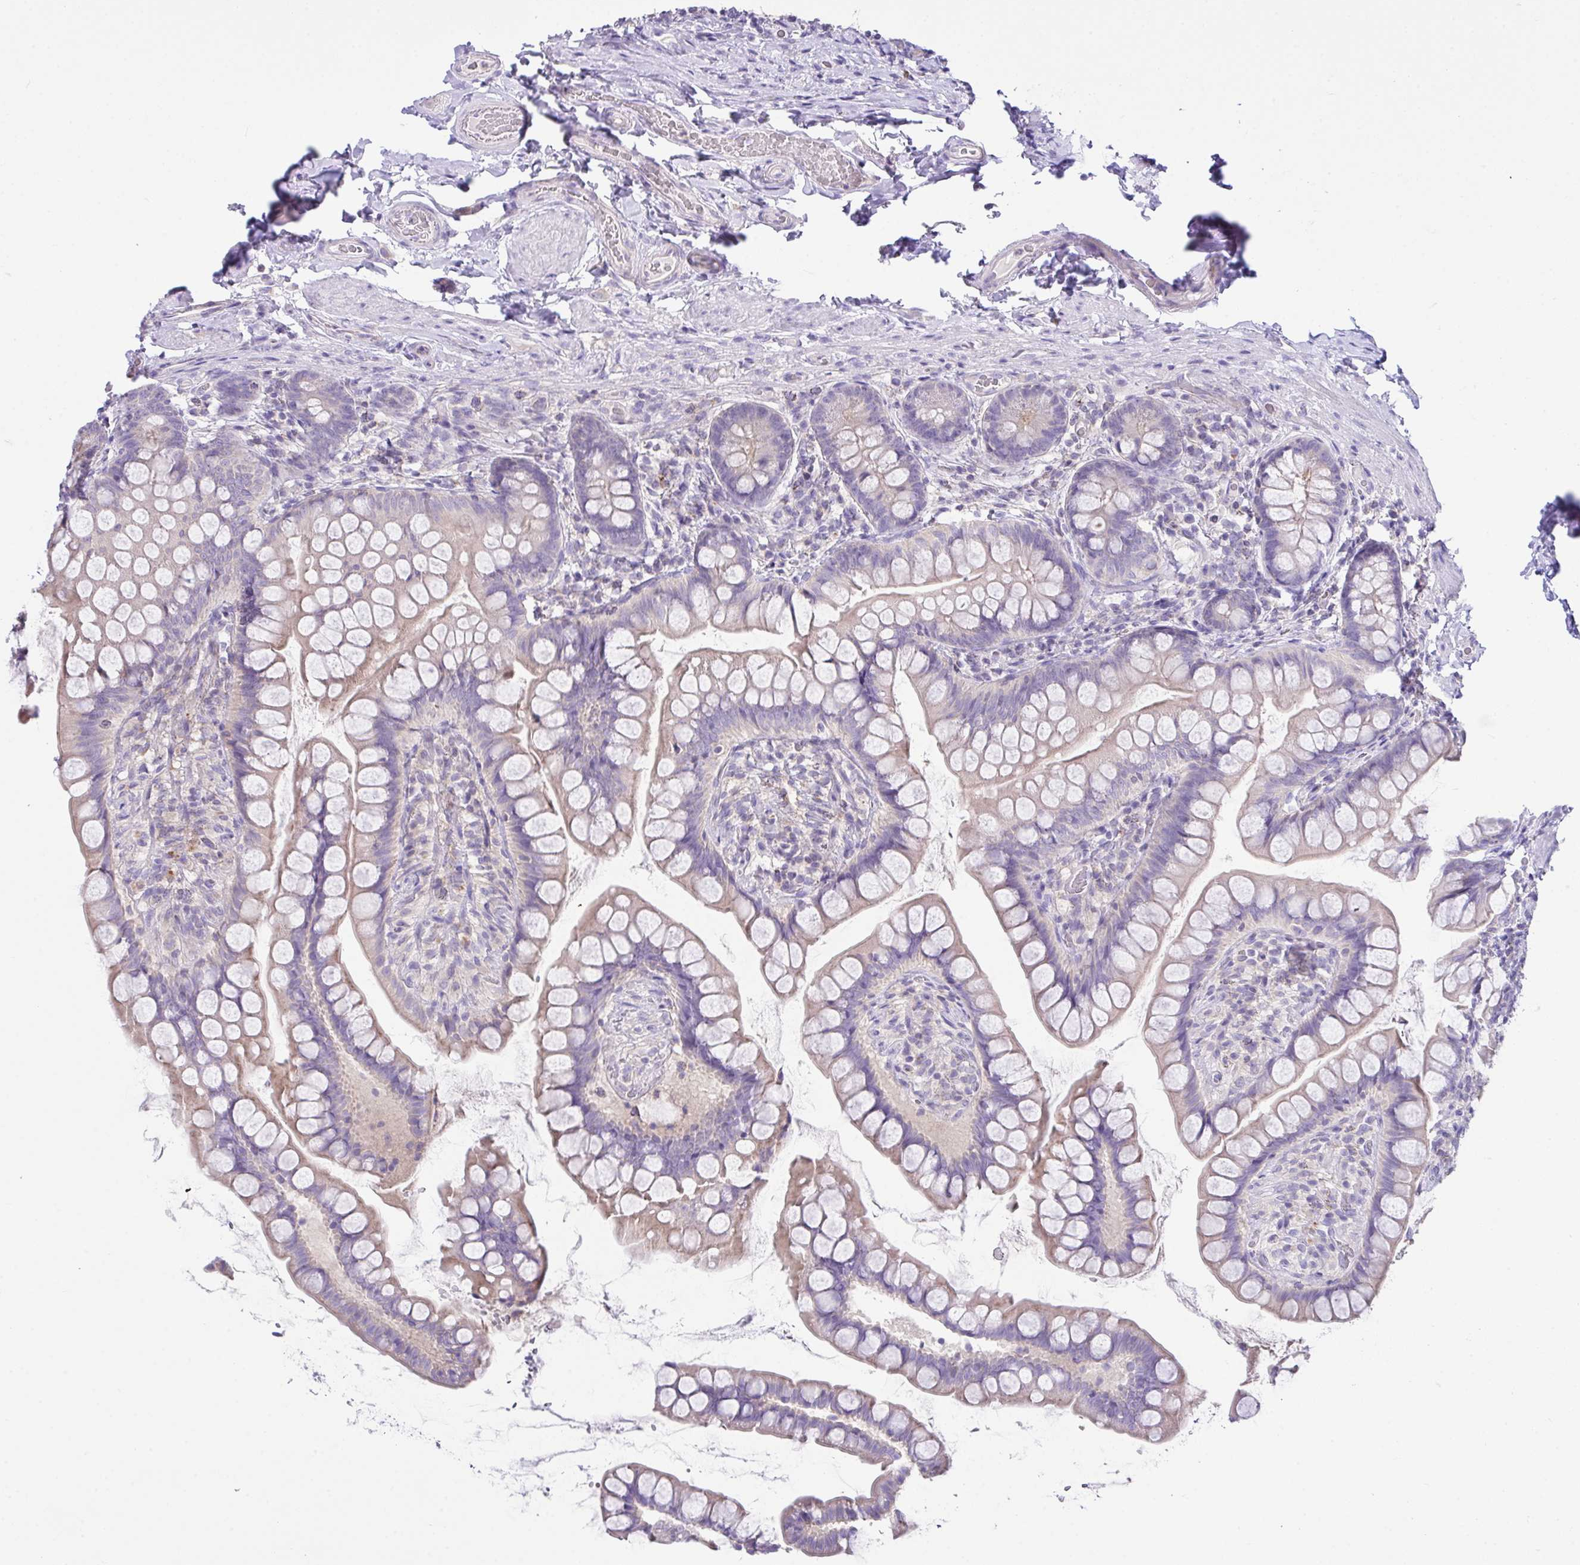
{"staining": {"intensity": "weak", "quantity": "25%-75%", "location": "cytoplasmic/membranous"}, "tissue": "small intestine", "cell_type": "Glandular cells", "image_type": "normal", "snomed": [{"axis": "morphology", "description": "Normal tissue, NOS"}, {"axis": "topography", "description": "Small intestine"}], "caption": "Human small intestine stained with a brown dye exhibits weak cytoplasmic/membranous positive expression in about 25%-75% of glandular cells.", "gene": "D2HGDH", "patient": {"sex": "male", "age": 70}}